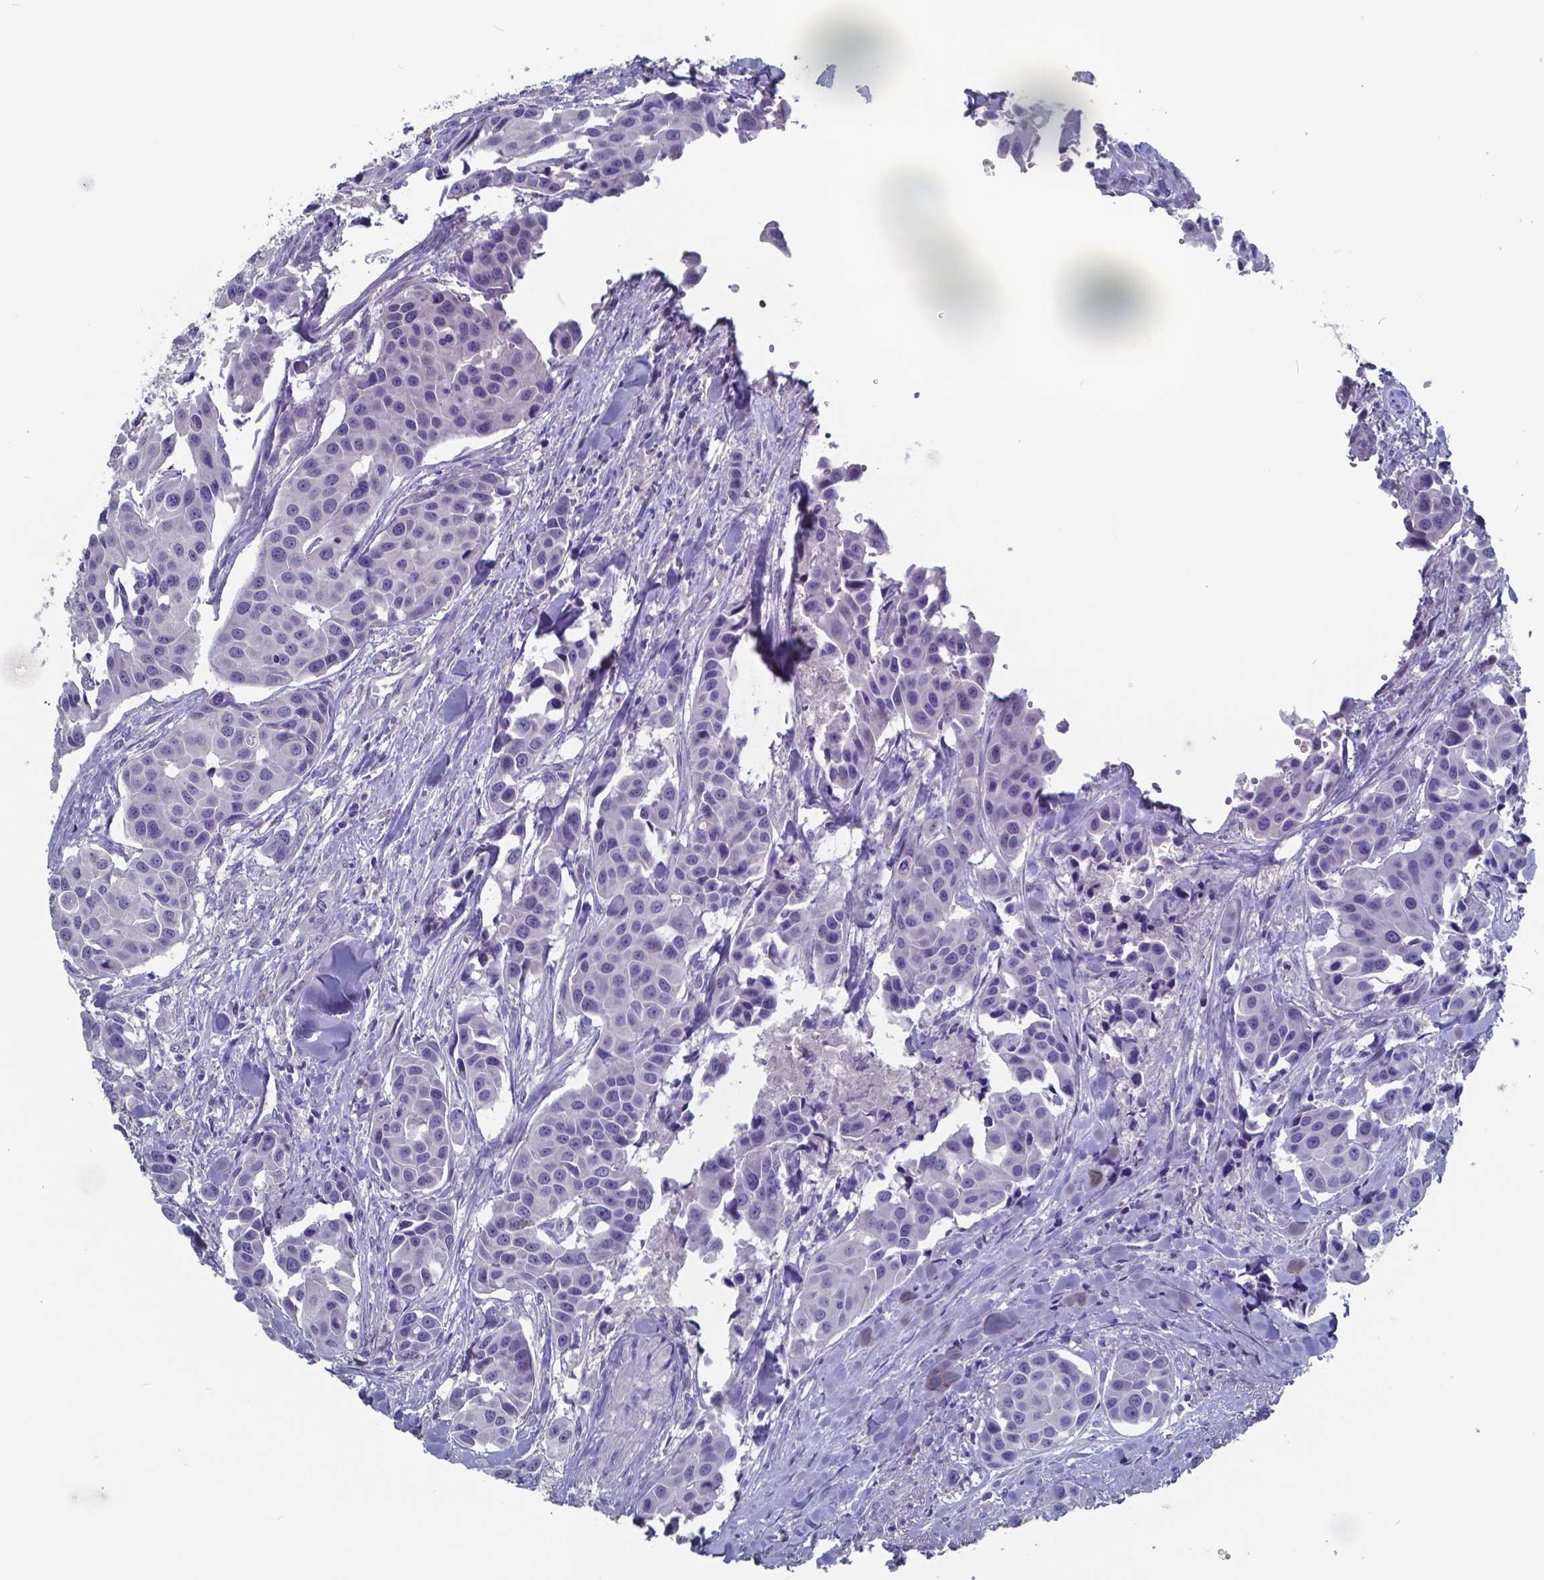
{"staining": {"intensity": "negative", "quantity": "none", "location": "none"}, "tissue": "head and neck cancer", "cell_type": "Tumor cells", "image_type": "cancer", "snomed": [{"axis": "morphology", "description": "Adenocarcinoma, NOS"}, {"axis": "topography", "description": "Head-Neck"}], "caption": "IHC of adenocarcinoma (head and neck) displays no positivity in tumor cells.", "gene": "TTR", "patient": {"sex": "male", "age": 76}}